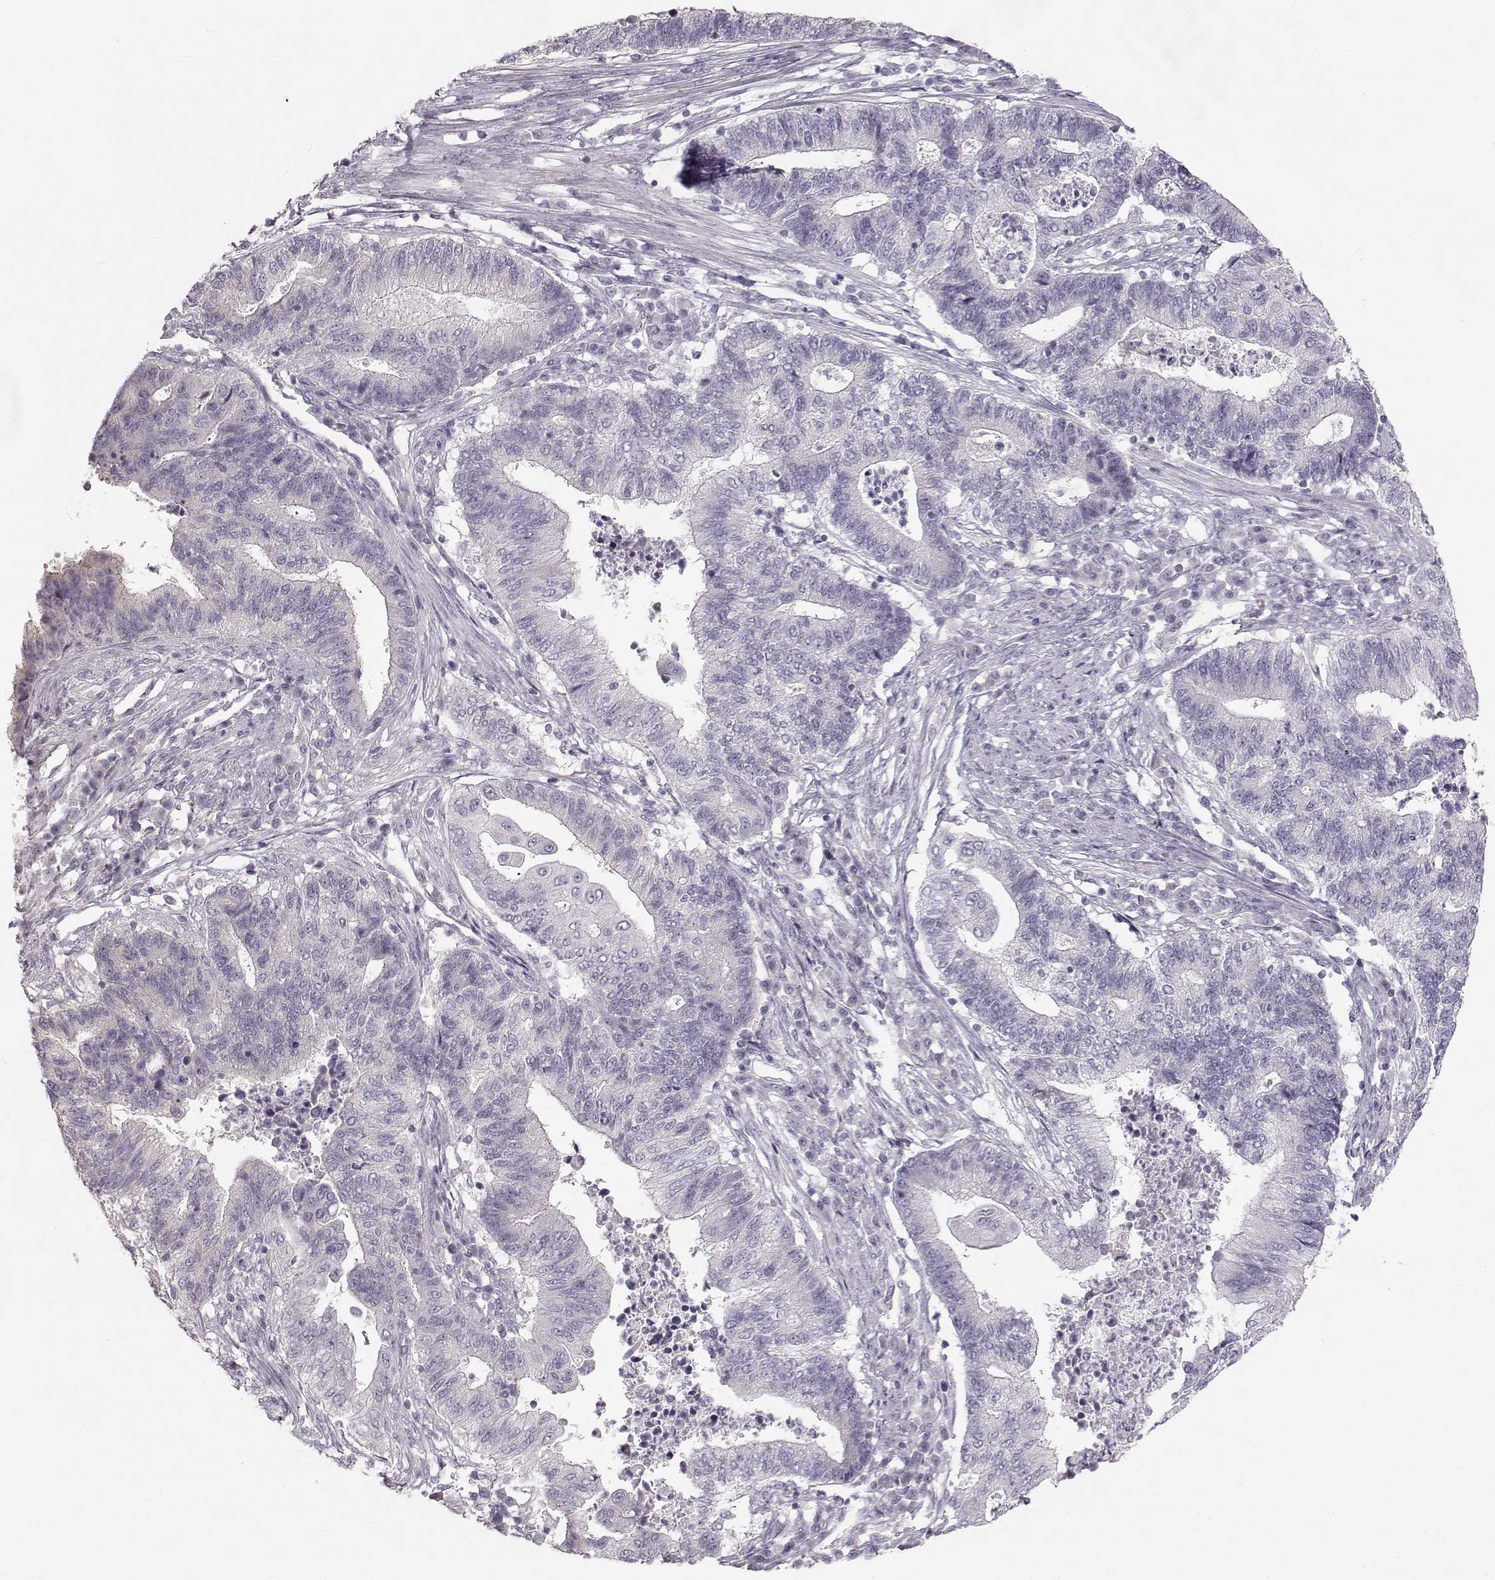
{"staining": {"intensity": "negative", "quantity": "none", "location": "none"}, "tissue": "endometrial cancer", "cell_type": "Tumor cells", "image_type": "cancer", "snomed": [{"axis": "morphology", "description": "Adenocarcinoma, NOS"}, {"axis": "topography", "description": "Uterus"}, {"axis": "topography", "description": "Endometrium"}], "caption": "Human adenocarcinoma (endometrial) stained for a protein using immunohistochemistry shows no positivity in tumor cells.", "gene": "OIP5", "patient": {"sex": "female", "age": 54}}